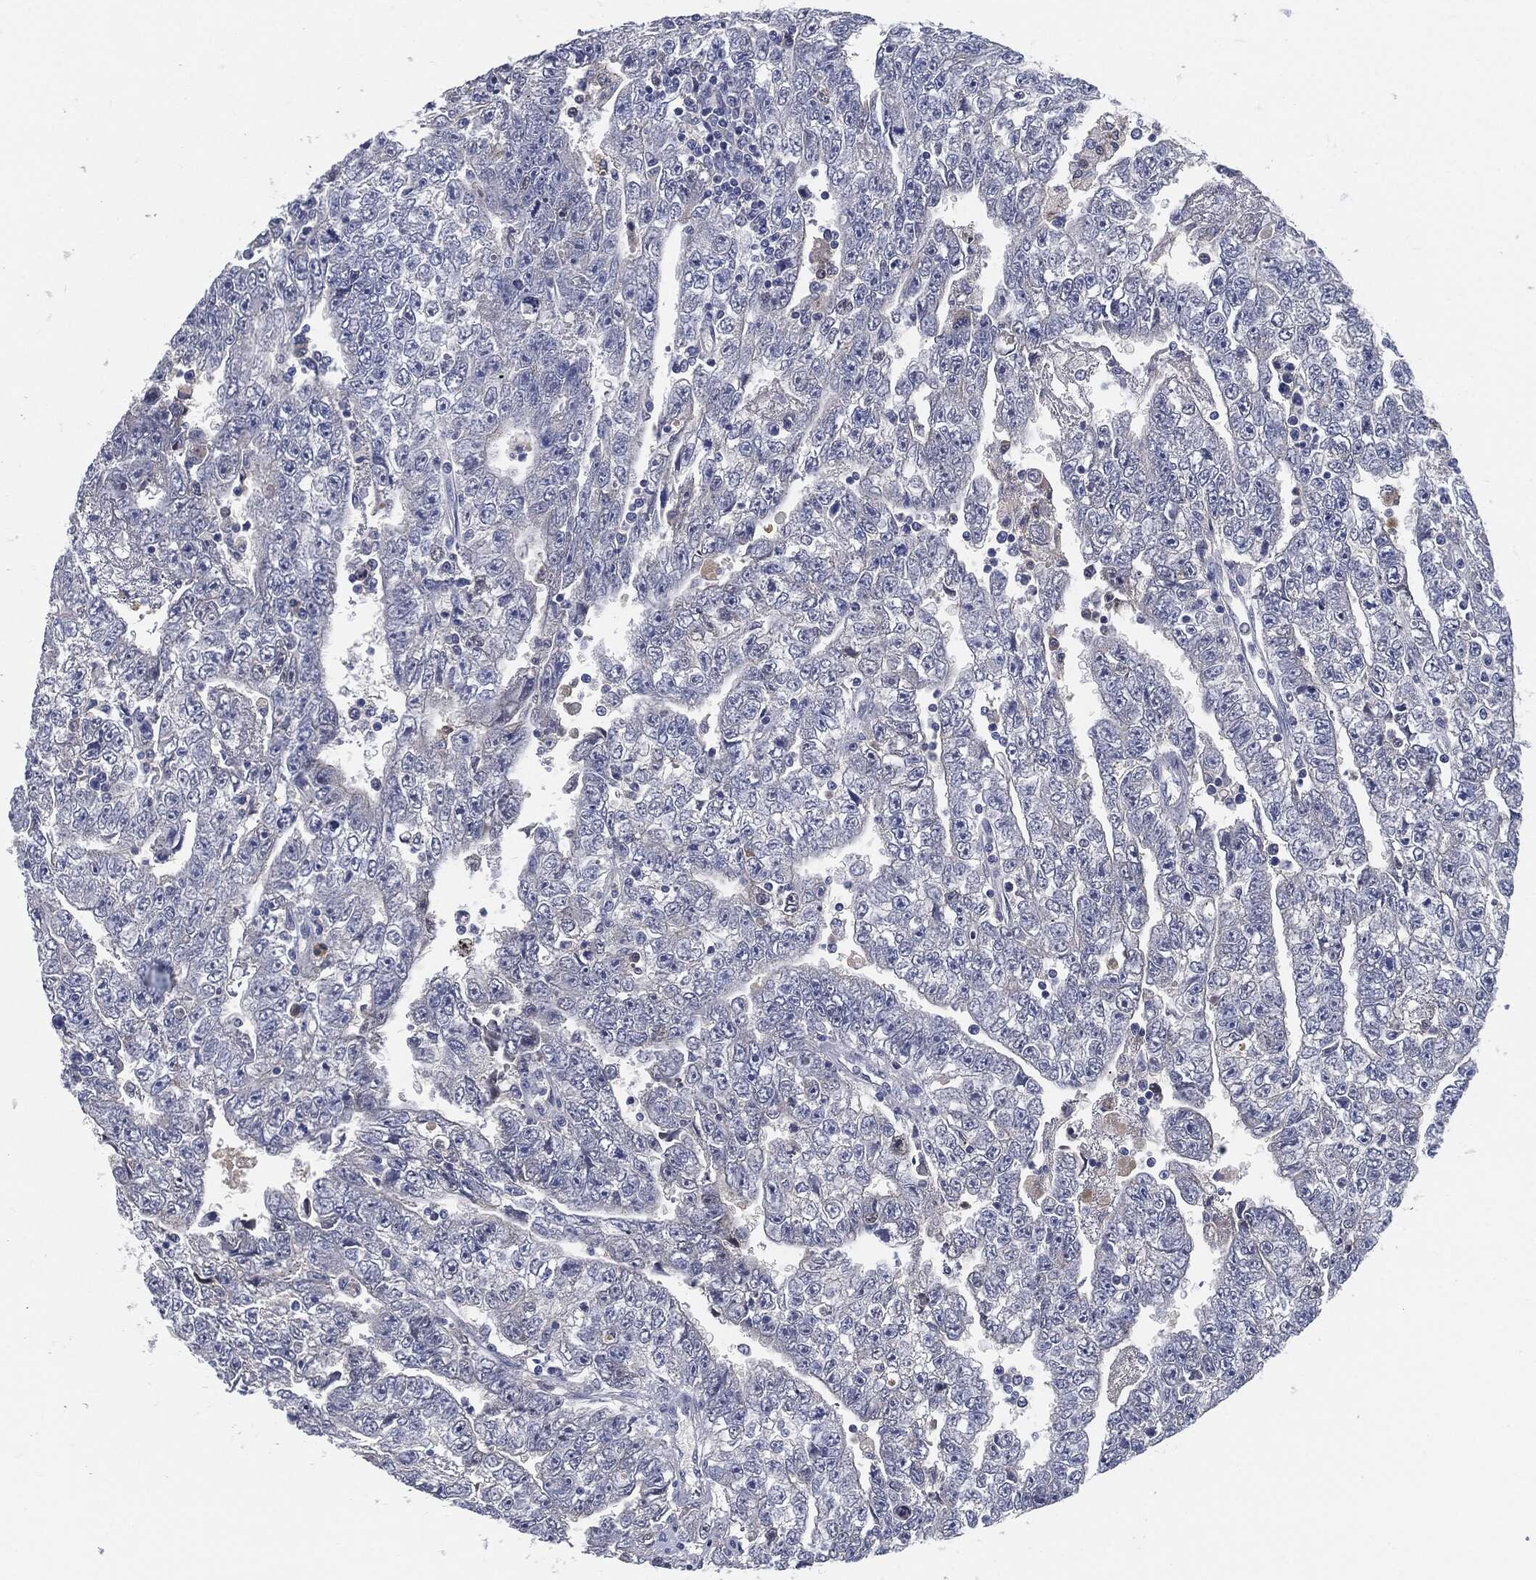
{"staining": {"intensity": "negative", "quantity": "none", "location": "none"}, "tissue": "testis cancer", "cell_type": "Tumor cells", "image_type": "cancer", "snomed": [{"axis": "morphology", "description": "Carcinoma, Embryonal, NOS"}, {"axis": "topography", "description": "Testis"}], "caption": "The image displays no significant positivity in tumor cells of testis cancer.", "gene": "MST1", "patient": {"sex": "male", "age": 25}}